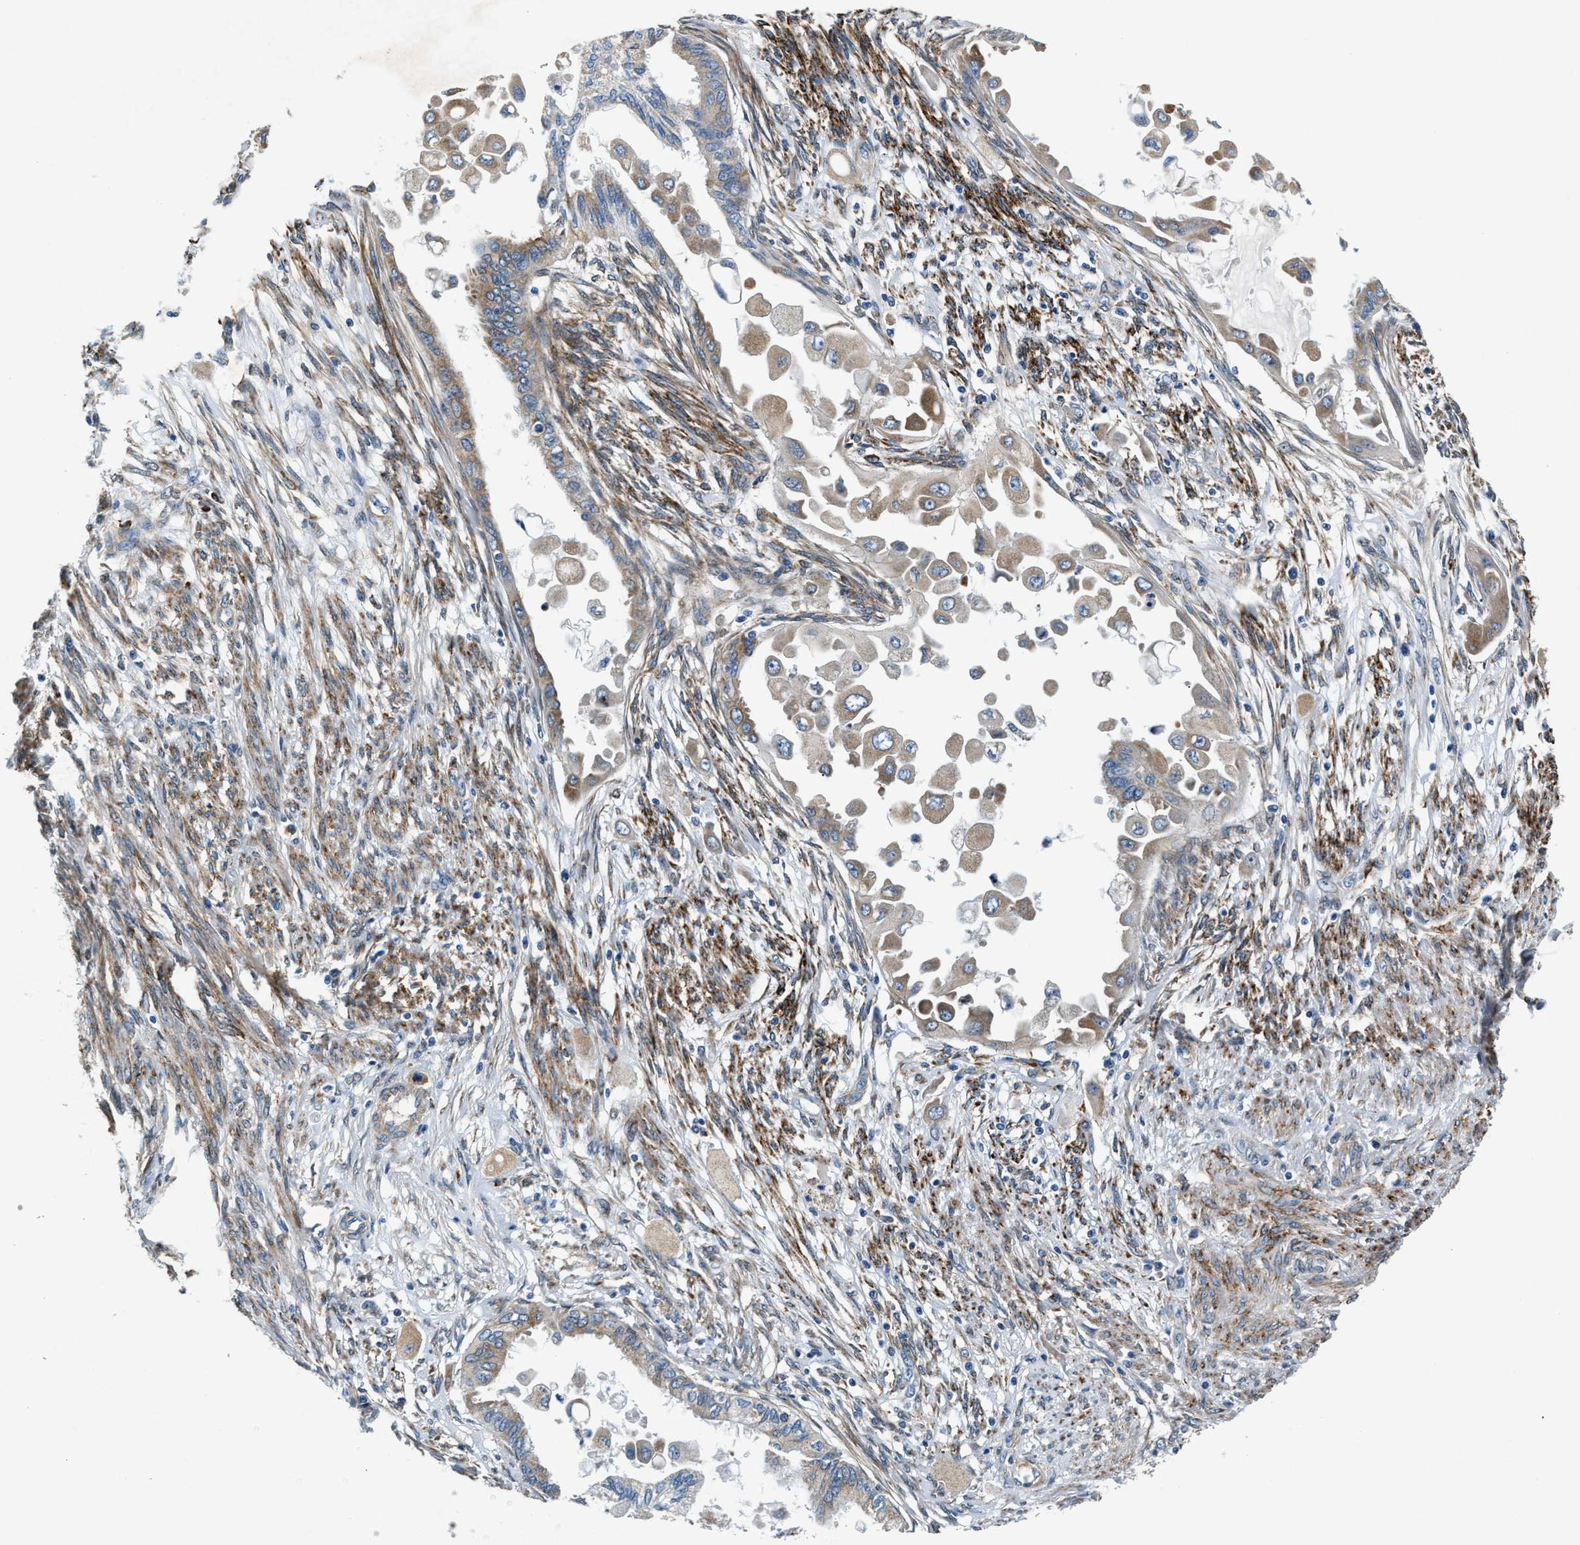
{"staining": {"intensity": "weak", "quantity": "25%-75%", "location": "cytoplasmic/membranous"}, "tissue": "cervical cancer", "cell_type": "Tumor cells", "image_type": "cancer", "snomed": [{"axis": "morphology", "description": "Normal tissue, NOS"}, {"axis": "morphology", "description": "Adenocarcinoma, NOS"}, {"axis": "topography", "description": "Cervix"}, {"axis": "topography", "description": "Endometrium"}], "caption": "Cervical adenocarcinoma tissue demonstrates weak cytoplasmic/membranous expression in about 25%-75% of tumor cells", "gene": "PRTFDC1", "patient": {"sex": "female", "age": 86}}